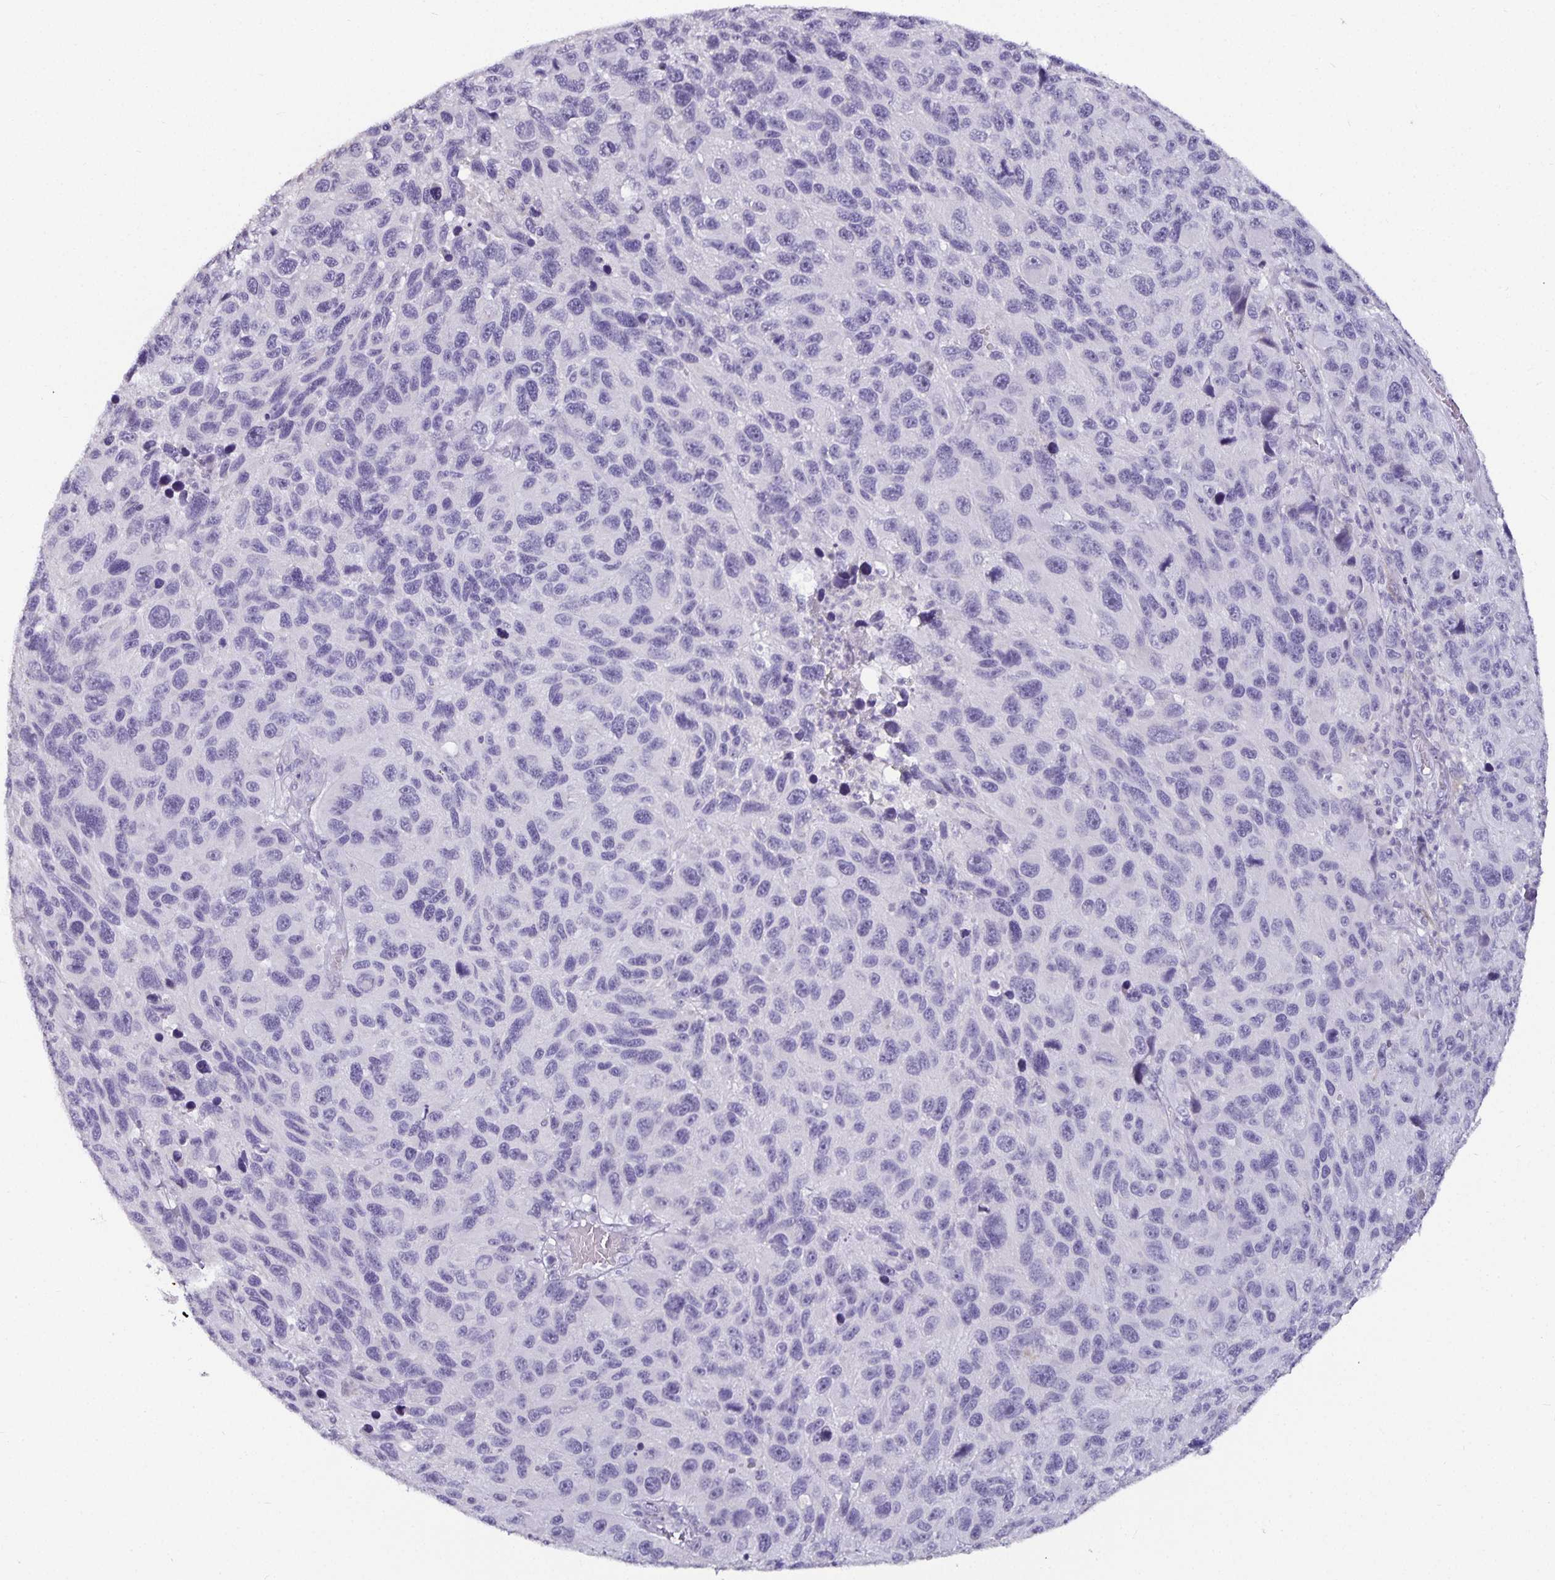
{"staining": {"intensity": "negative", "quantity": "none", "location": "none"}, "tissue": "melanoma", "cell_type": "Tumor cells", "image_type": "cancer", "snomed": [{"axis": "morphology", "description": "Malignant melanoma, NOS"}, {"axis": "topography", "description": "Skin"}], "caption": "Tumor cells are negative for protein expression in human malignant melanoma.", "gene": "CA12", "patient": {"sex": "male", "age": 53}}